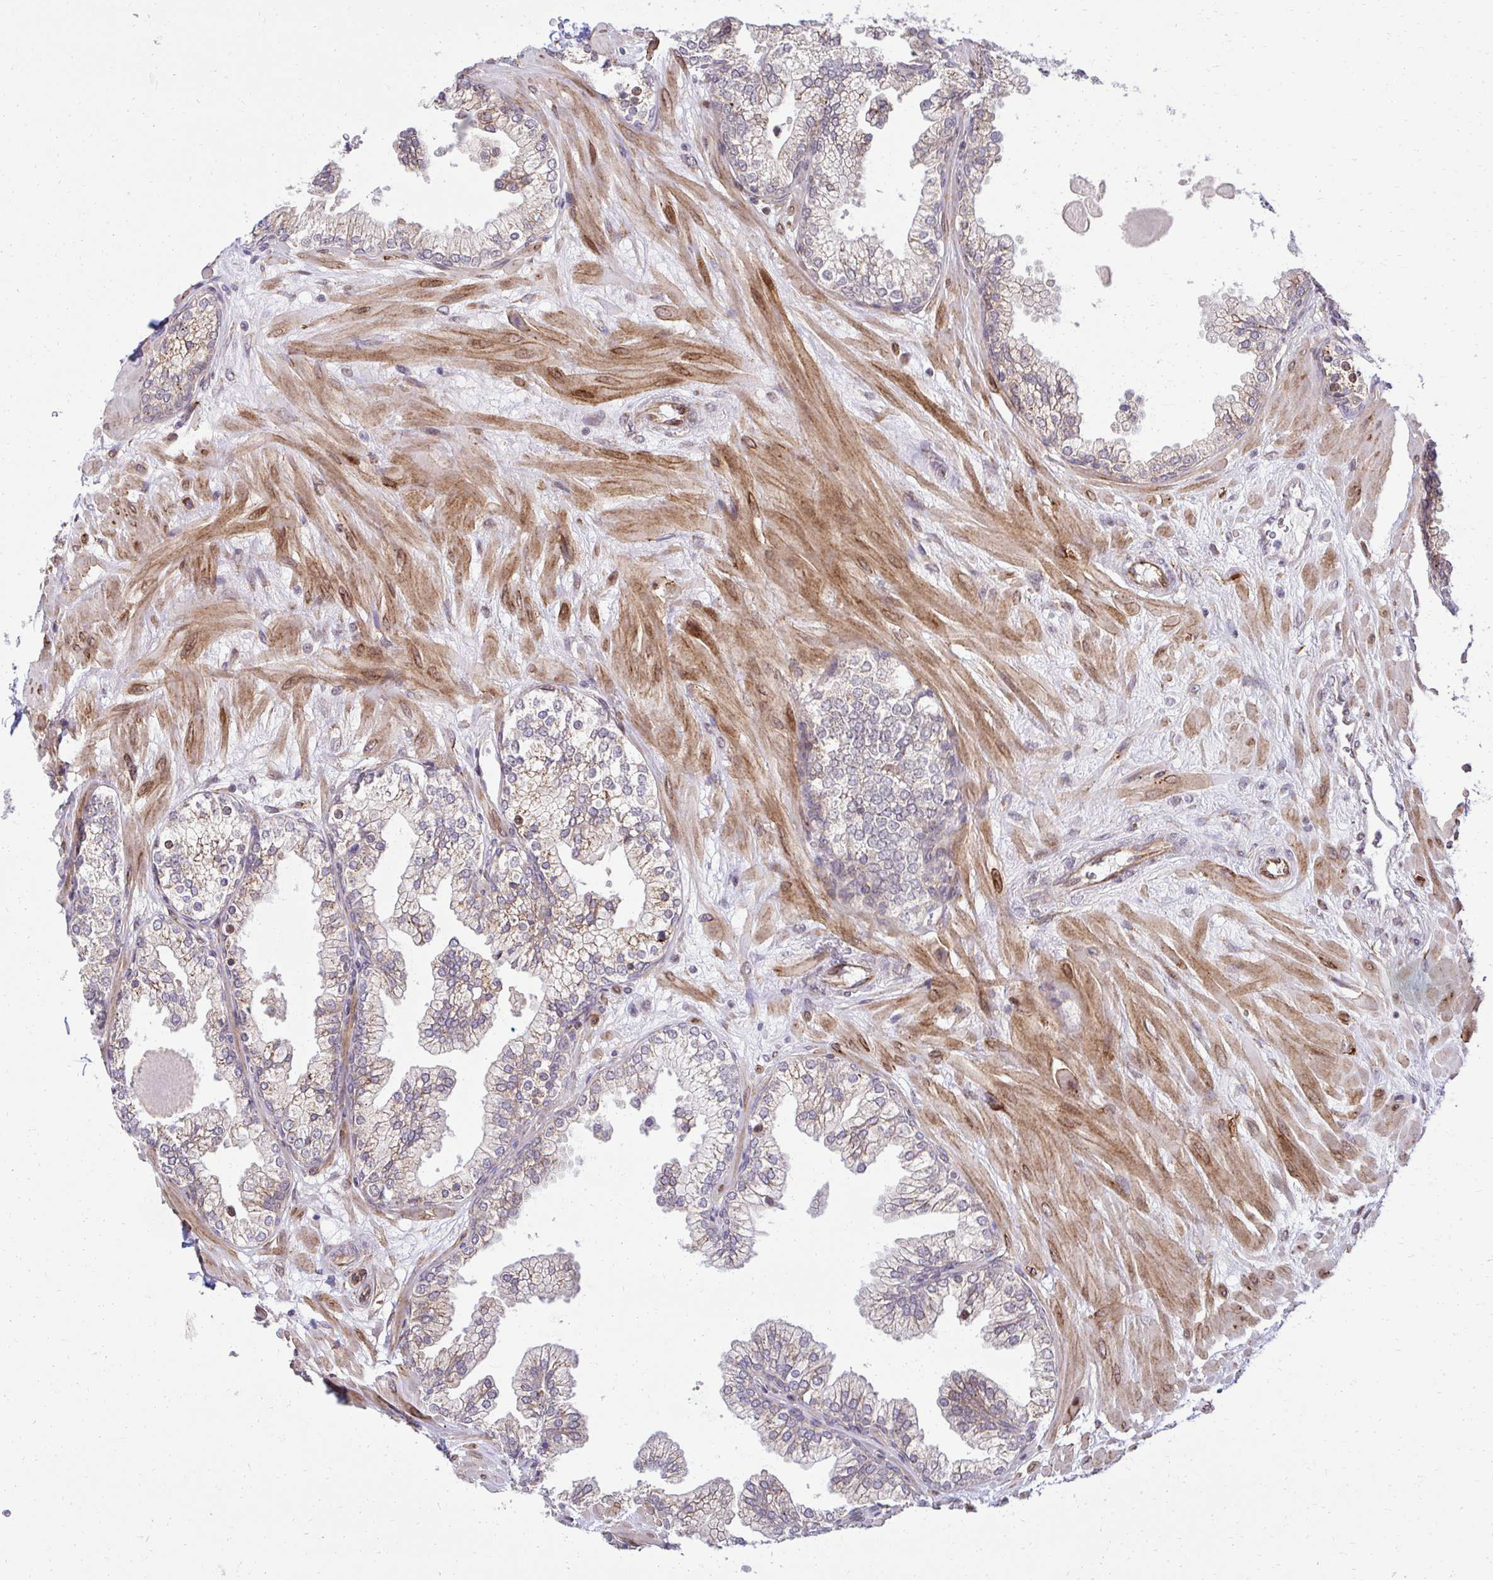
{"staining": {"intensity": "weak", "quantity": ">75%", "location": "cytoplasmic/membranous"}, "tissue": "prostate", "cell_type": "Glandular cells", "image_type": "normal", "snomed": [{"axis": "morphology", "description": "Normal tissue, NOS"}, {"axis": "topography", "description": "Prostate"}, {"axis": "topography", "description": "Peripheral nerve tissue"}], "caption": "Protein expression analysis of unremarkable human prostate reveals weak cytoplasmic/membranous staining in about >75% of glandular cells. Nuclei are stained in blue.", "gene": "HPS1", "patient": {"sex": "male", "age": 61}}